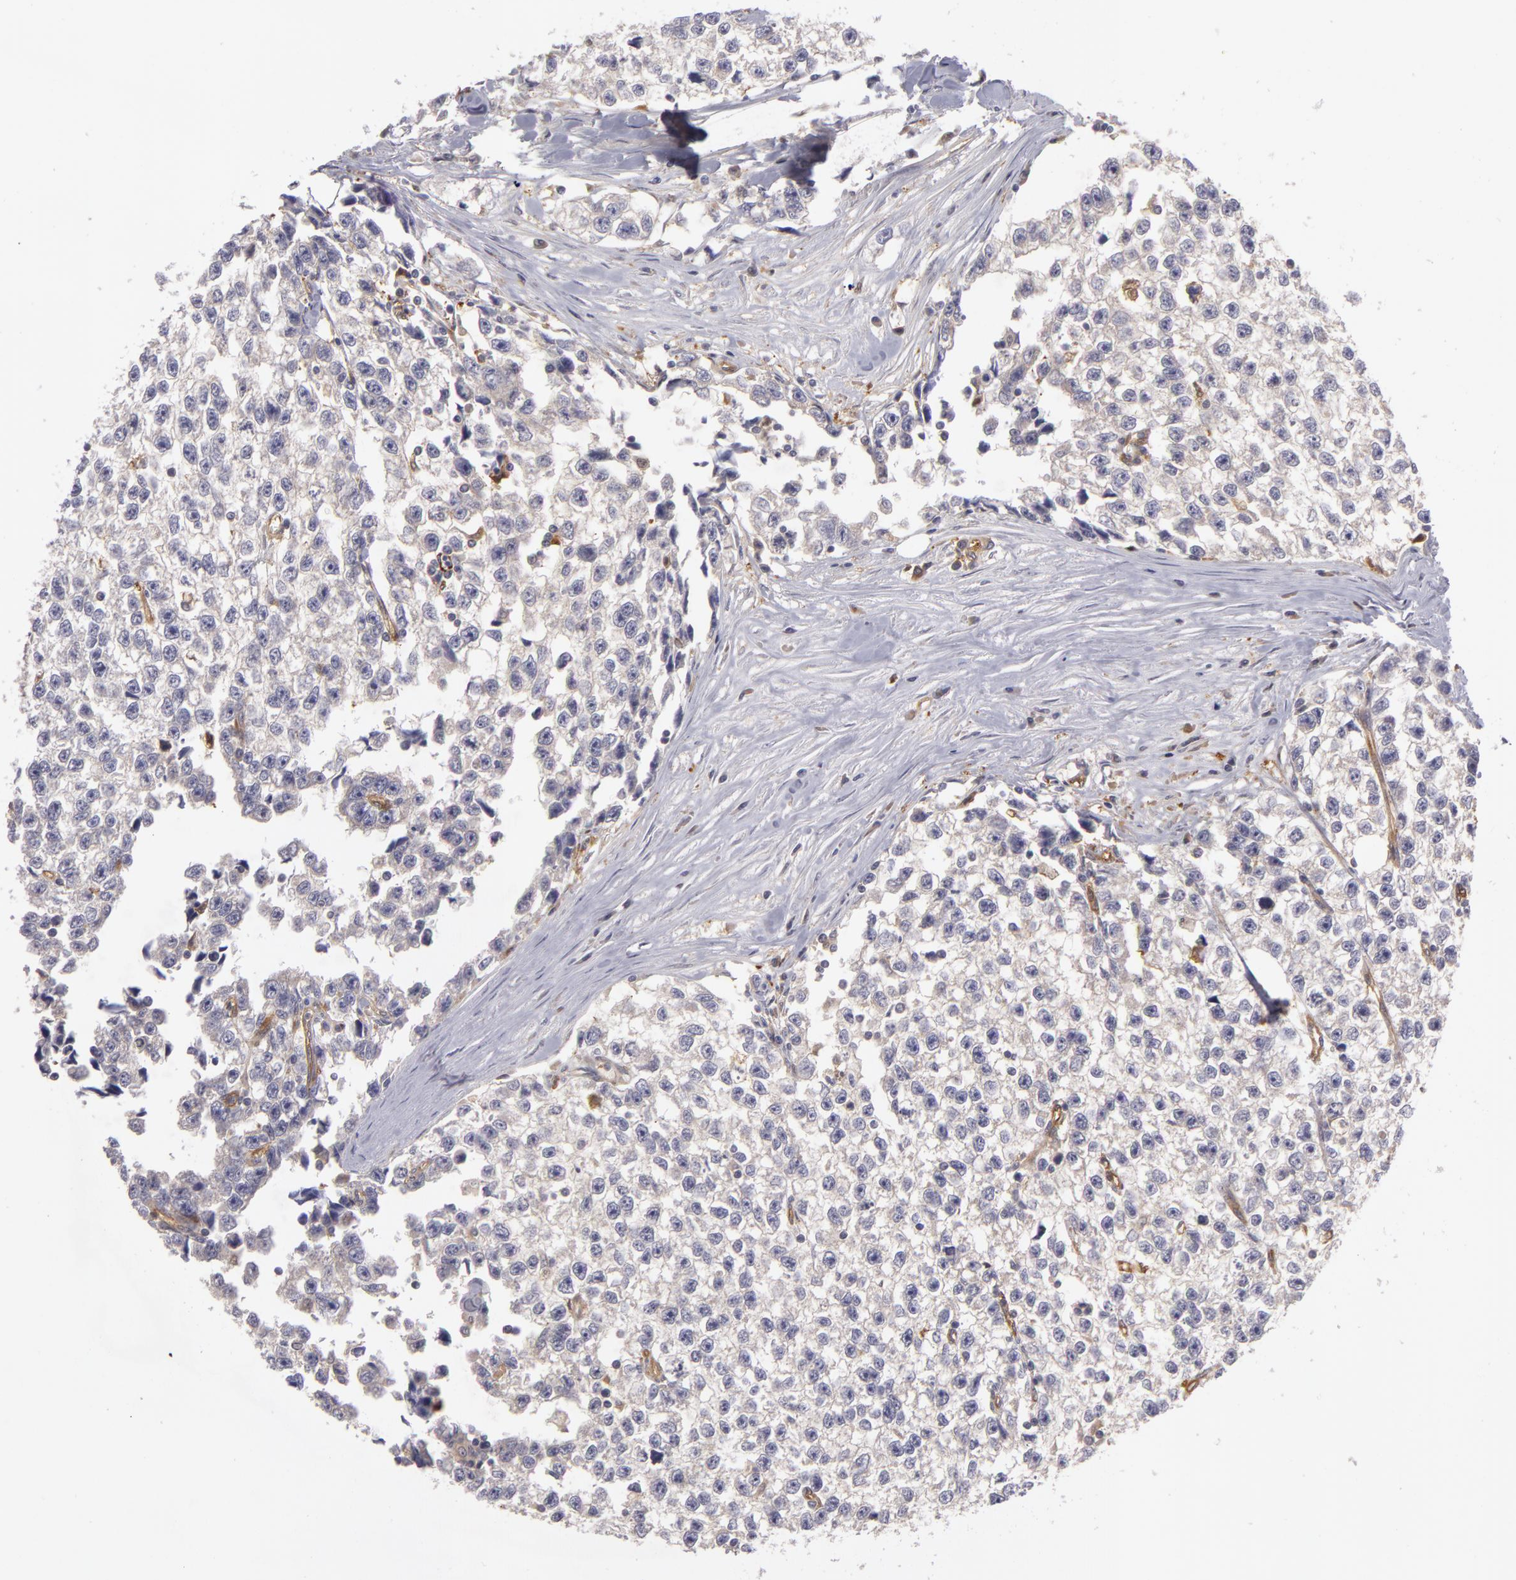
{"staining": {"intensity": "negative", "quantity": "none", "location": "none"}, "tissue": "testis cancer", "cell_type": "Tumor cells", "image_type": "cancer", "snomed": [{"axis": "morphology", "description": "Seminoma, NOS"}, {"axis": "morphology", "description": "Carcinoma, Embryonal, NOS"}, {"axis": "topography", "description": "Testis"}], "caption": "The micrograph demonstrates no staining of tumor cells in testis embryonal carcinoma.", "gene": "ZNF229", "patient": {"sex": "male", "age": 30}}